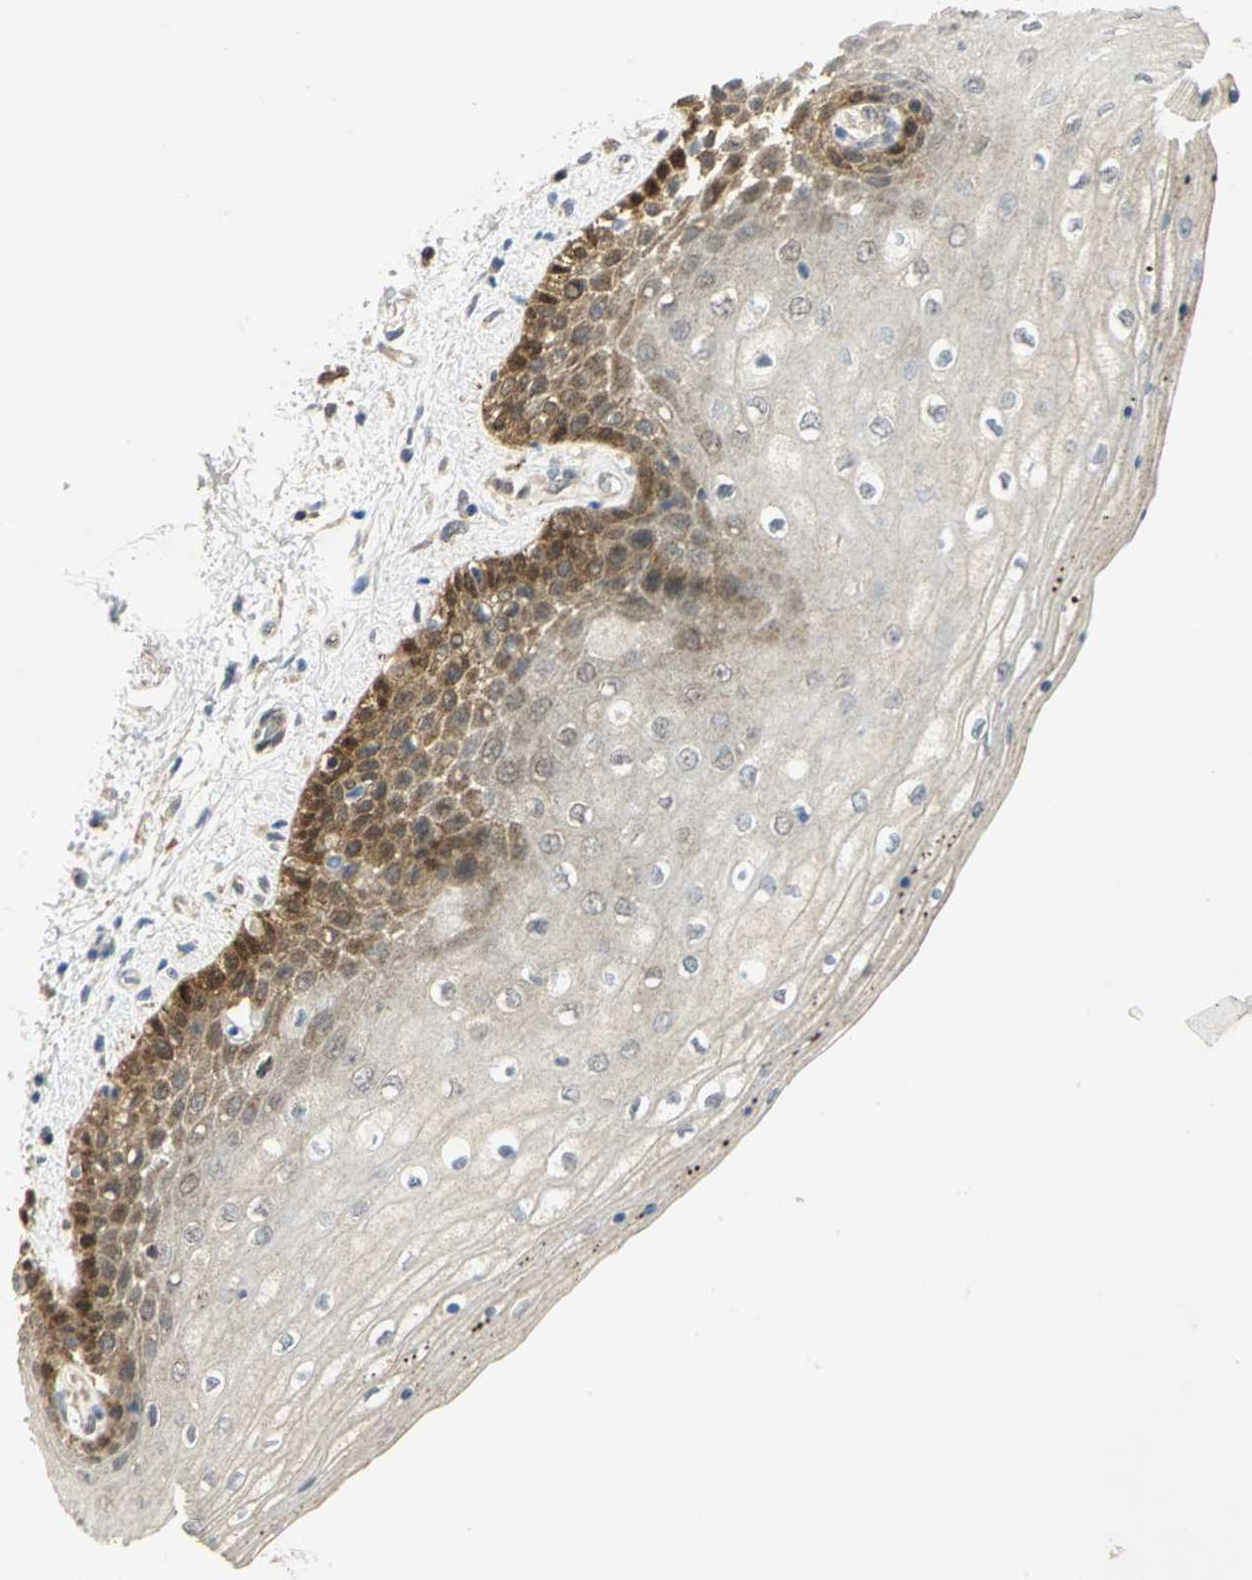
{"staining": {"intensity": "strong", "quantity": "<25%", "location": "nuclear"}, "tissue": "skin", "cell_type": "Epidermal cells", "image_type": "normal", "snomed": [{"axis": "morphology", "description": "Normal tissue, NOS"}, {"axis": "topography", "description": "Anal"}], "caption": "Epidermal cells demonstrate strong nuclear positivity in about <25% of cells in normal skin.", "gene": "PPIA", "patient": {"sex": "female", "age": 46}}